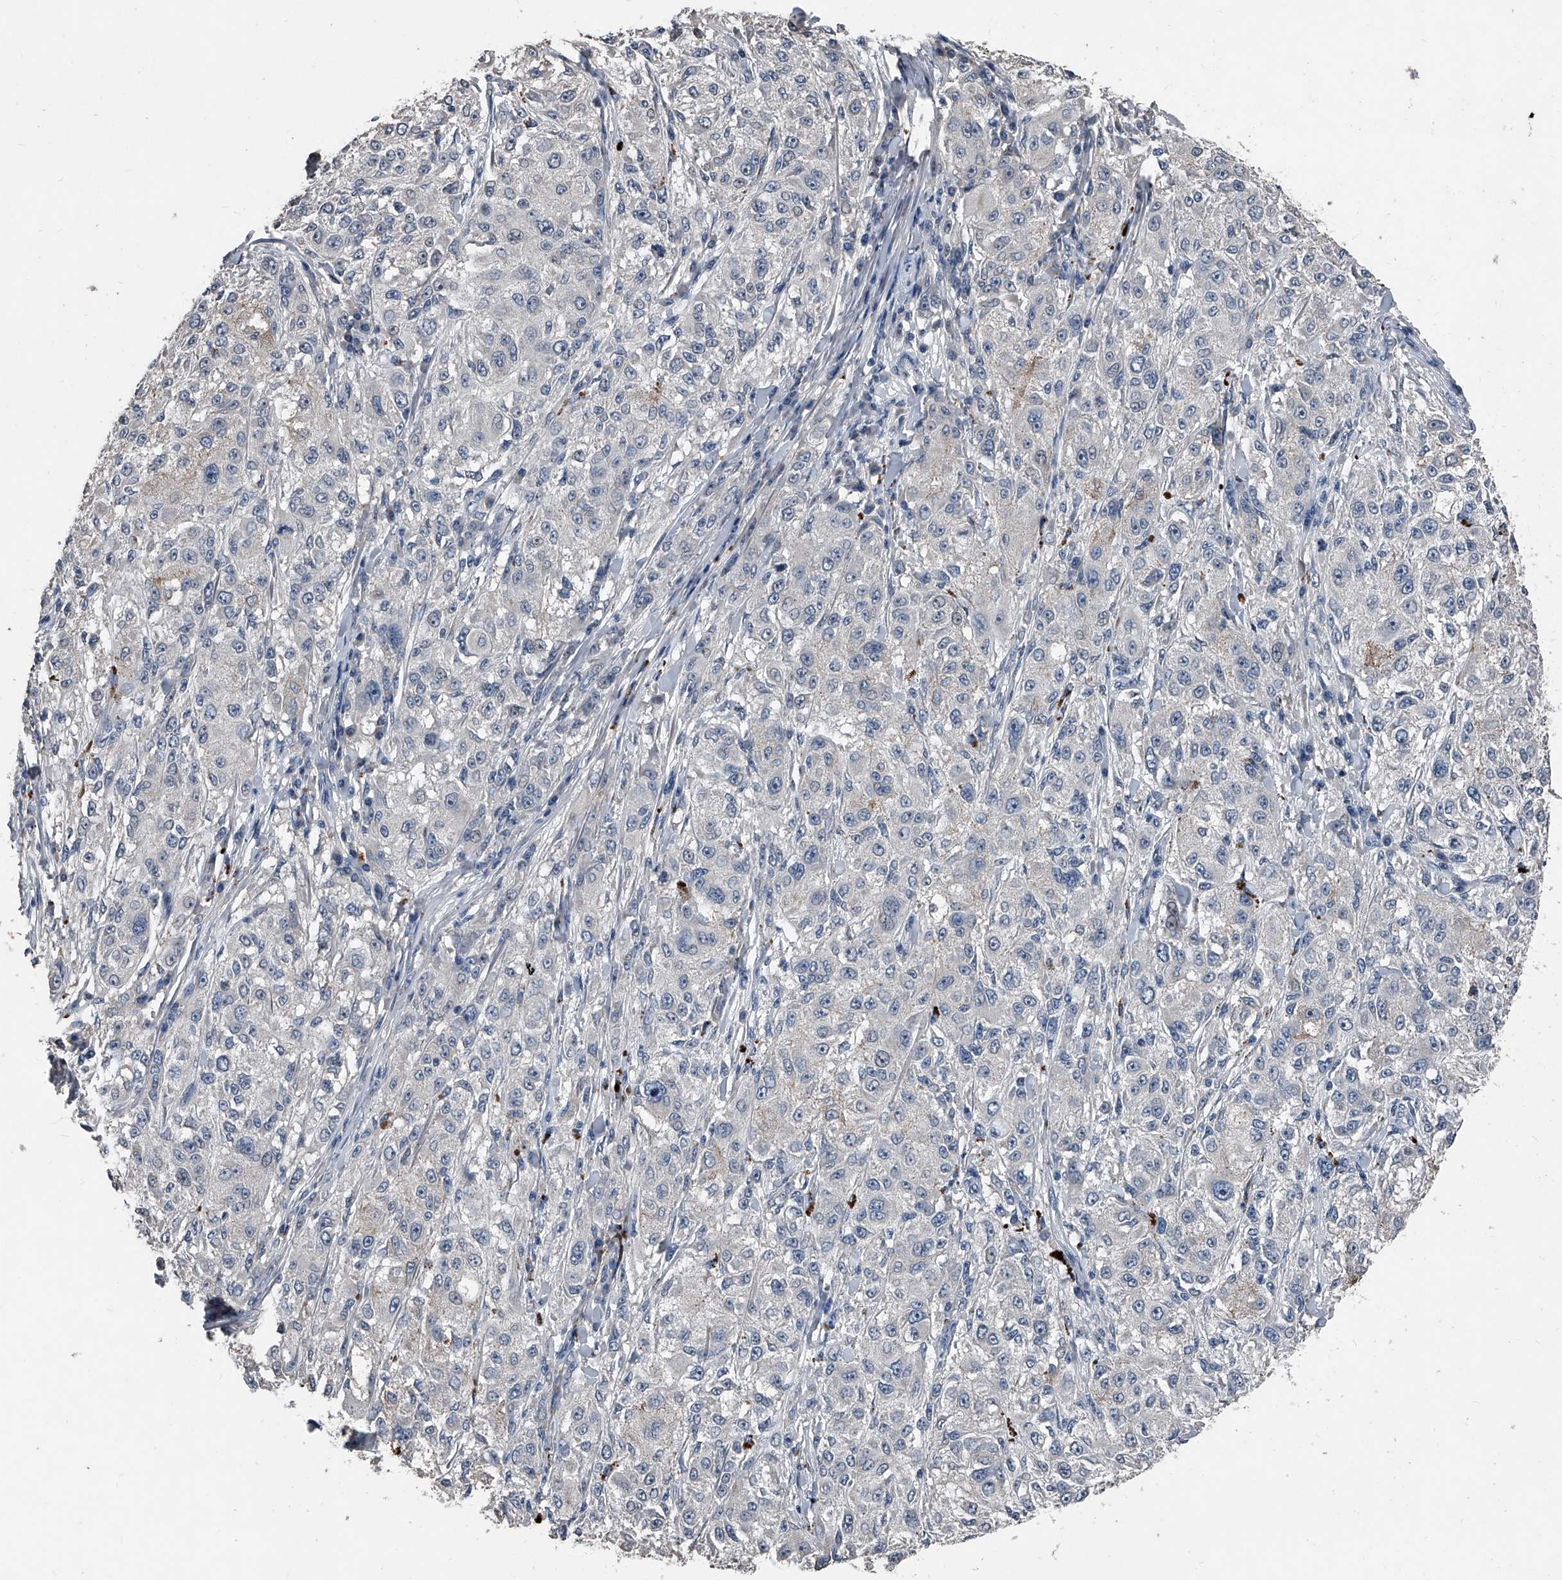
{"staining": {"intensity": "negative", "quantity": "none", "location": "none"}, "tissue": "melanoma", "cell_type": "Tumor cells", "image_type": "cancer", "snomed": [{"axis": "morphology", "description": "Necrosis, NOS"}, {"axis": "morphology", "description": "Malignant melanoma, NOS"}, {"axis": "topography", "description": "Skin"}], "caption": "Immunohistochemical staining of human malignant melanoma exhibits no significant staining in tumor cells. The staining is performed using DAB brown chromogen with nuclei counter-stained in using hematoxylin.", "gene": "PHACTR1", "patient": {"sex": "female", "age": 87}}